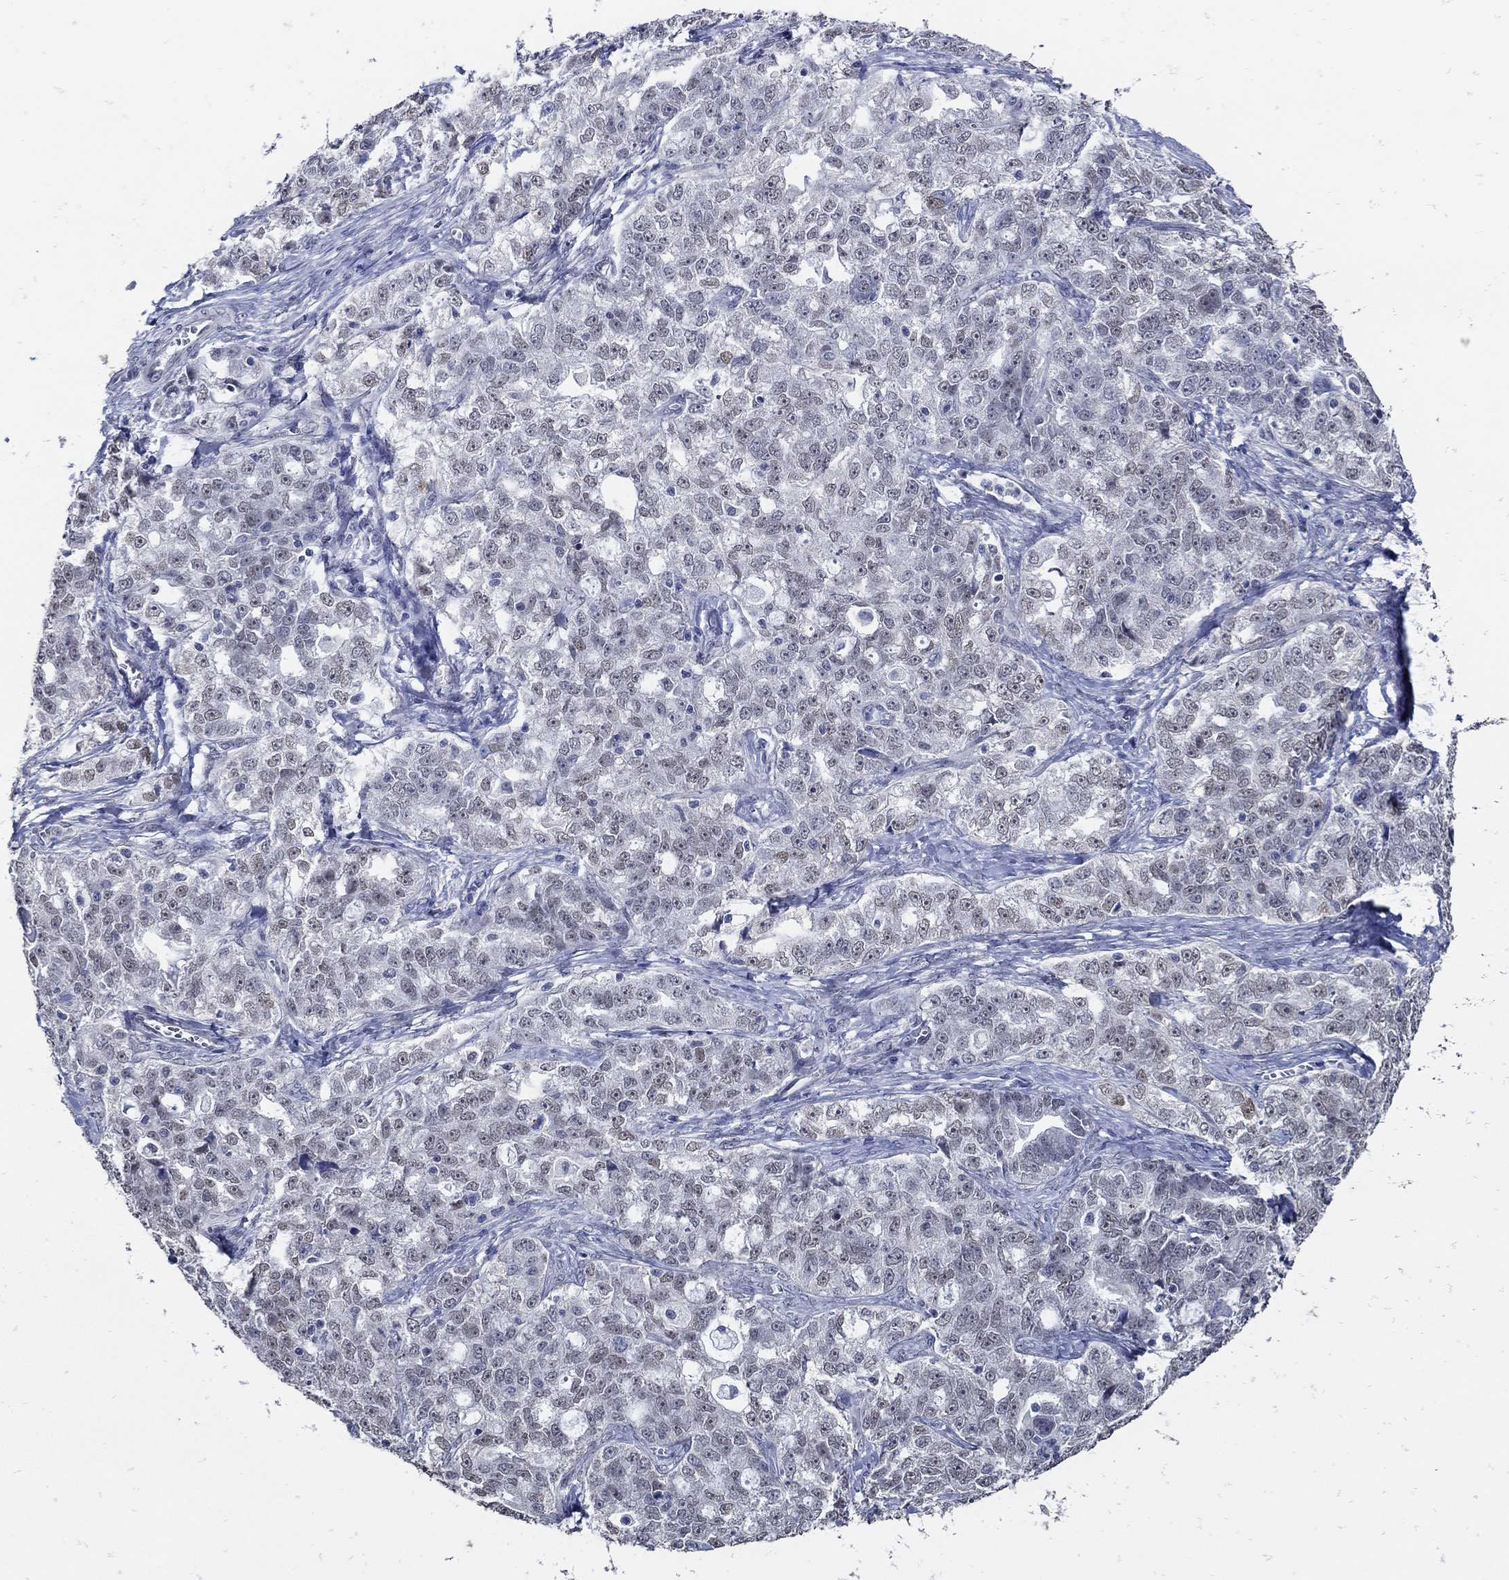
{"staining": {"intensity": "negative", "quantity": "none", "location": "none"}, "tissue": "ovarian cancer", "cell_type": "Tumor cells", "image_type": "cancer", "snomed": [{"axis": "morphology", "description": "Cystadenocarcinoma, serous, NOS"}, {"axis": "topography", "description": "Ovary"}], "caption": "Histopathology image shows no significant protein positivity in tumor cells of ovarian cancer (serous cystadenocarcinoma).", "gene": "KCNN3", "patient": {"sex": "female", "age": 51}}